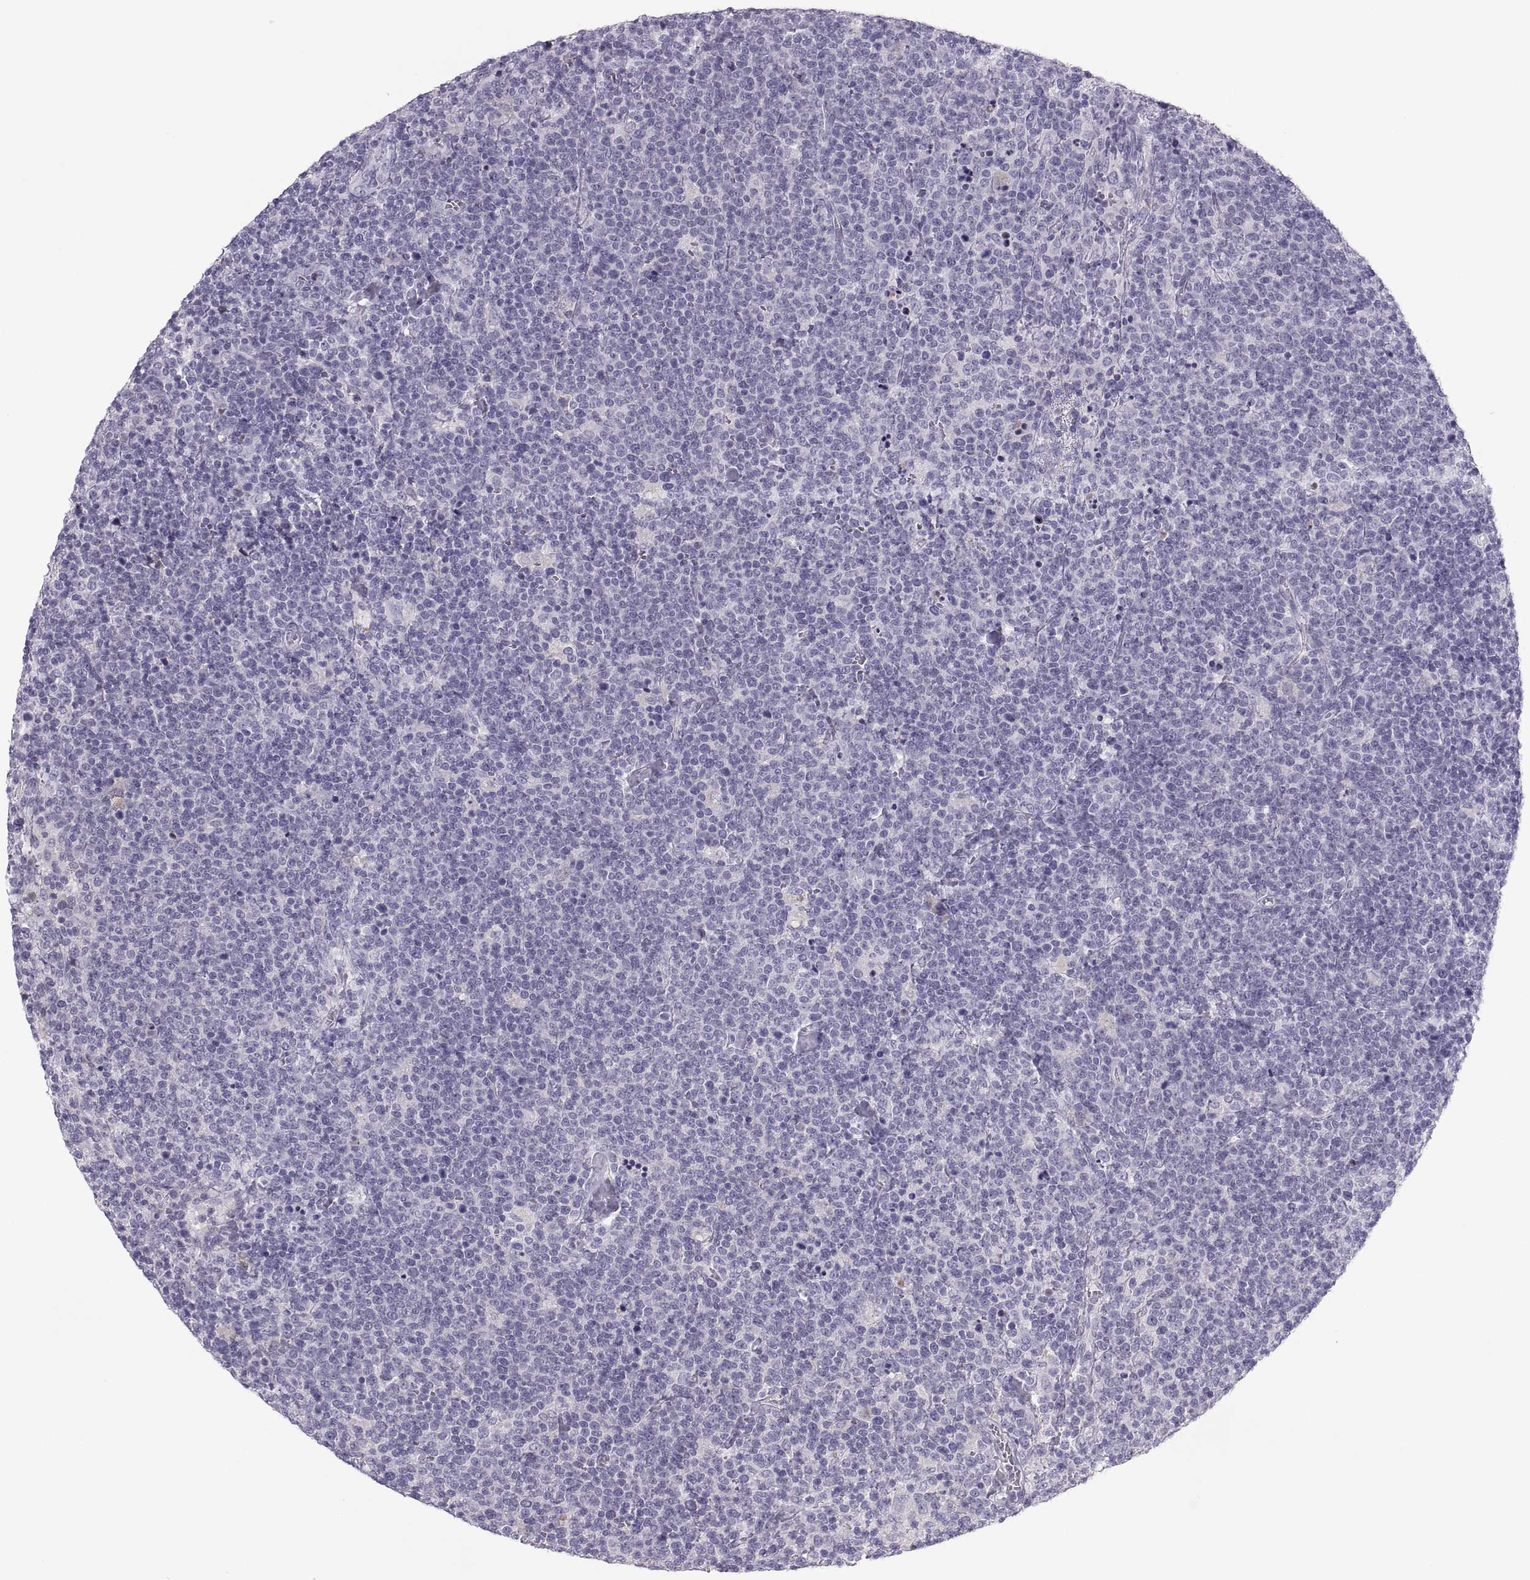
{"staining": {"intensity": "negative", "quantity": "none", "location": "none"}, "tissue": "lymphoma", "cell_type": "Tumor cells", "image_type": "cancer", "snomed": [{"axis": "morphology", "description": "Malignant lymphoma, non-Hodgkin's type, High grade"}, {"axis": "topography", "description": "Lymph node"}], "caption": "Immunohistochemical staining of high-grade malignant lymphoma, non-Hodgkin's type demonstrates no significant positivity in tumor cells.", "gene": "MAGEB2", "patient": {"sex": "male", "age": 61}}